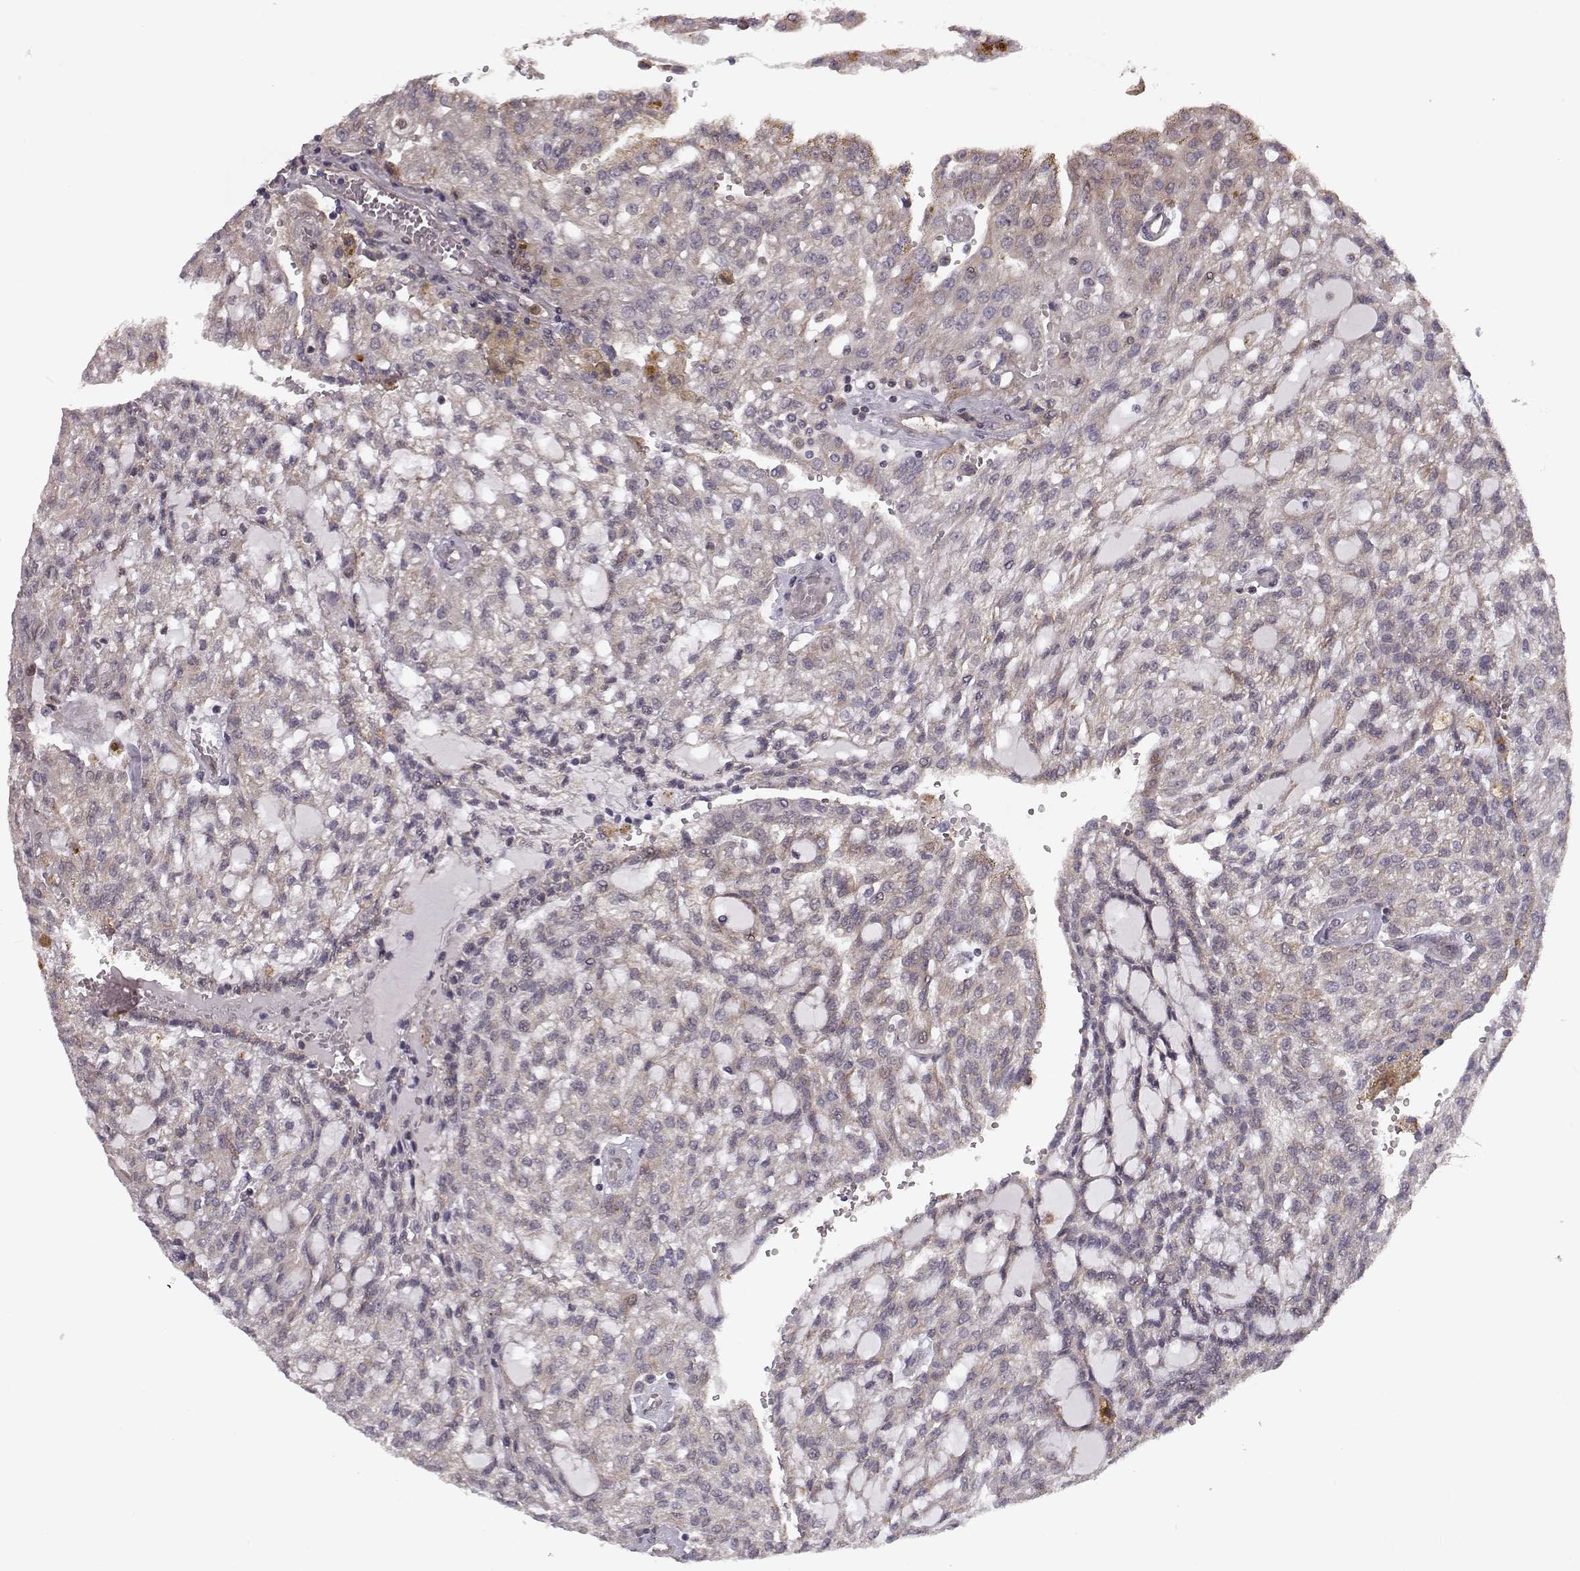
{"staining": {"intensity": "weak", "quantity": "25%-75%", "location": "cytoplasmic/membranous"}, "tissue": "renal cancer", "cell_type": "Tumor cells", "image_type": "cancer", "snomed": [{"axis": "morphology", "description": "Adenocarcinoma, NOS"}, {"axis": "topography", "description": "Kidney"}], "caption": "Tumor cells exhibit low levels of weak cytoplasmic/membranous expression in about 25%-75% of cells in renal cancer. (DAB = brown stain, brightfield microscopy at high magnification).", "gene": "RANBP1", "patient": {"sex": "male", "age": 63}}